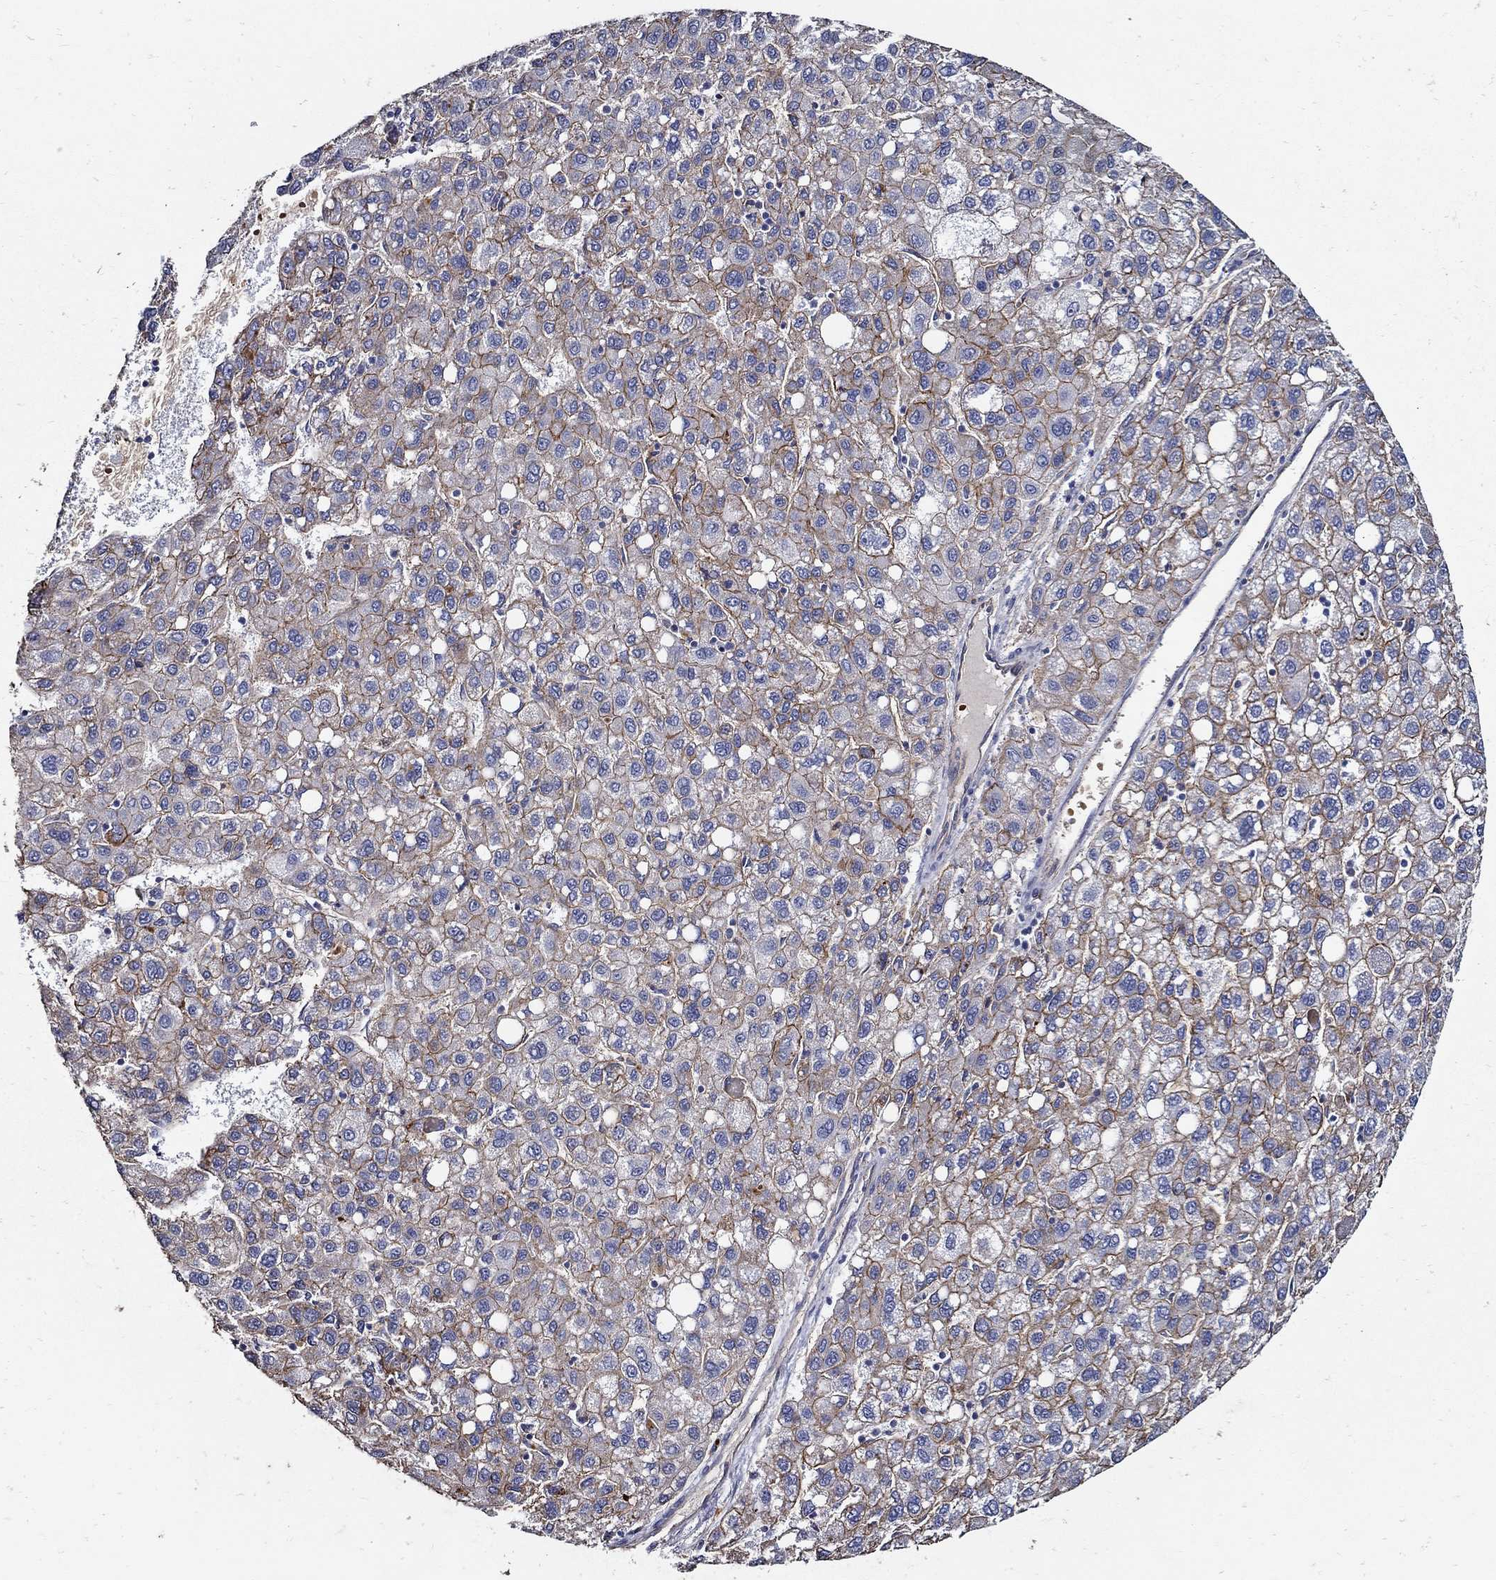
{"staining": {"intensity": "strong", "quantity": "25%-75%", "location": "cytoplasmic/membranous"}, "tissue": "liver cancer", "cell_type": "Tumor cells", "image_type": "cancer", "snomed": [{"axis": "morphology", "description": "Carcinoma, Hepatocellular, NOS"}, {"axis": "topography", "description": "Liver"}], "caption": "The immunohistochemical stain labels strong cytoplasmic/membranous staining in tumor cells of liver cancer (hepatocellular carcinoma) tissue.", "gene": "APBB3", "patient": {"sex": "female", "age": 82}}